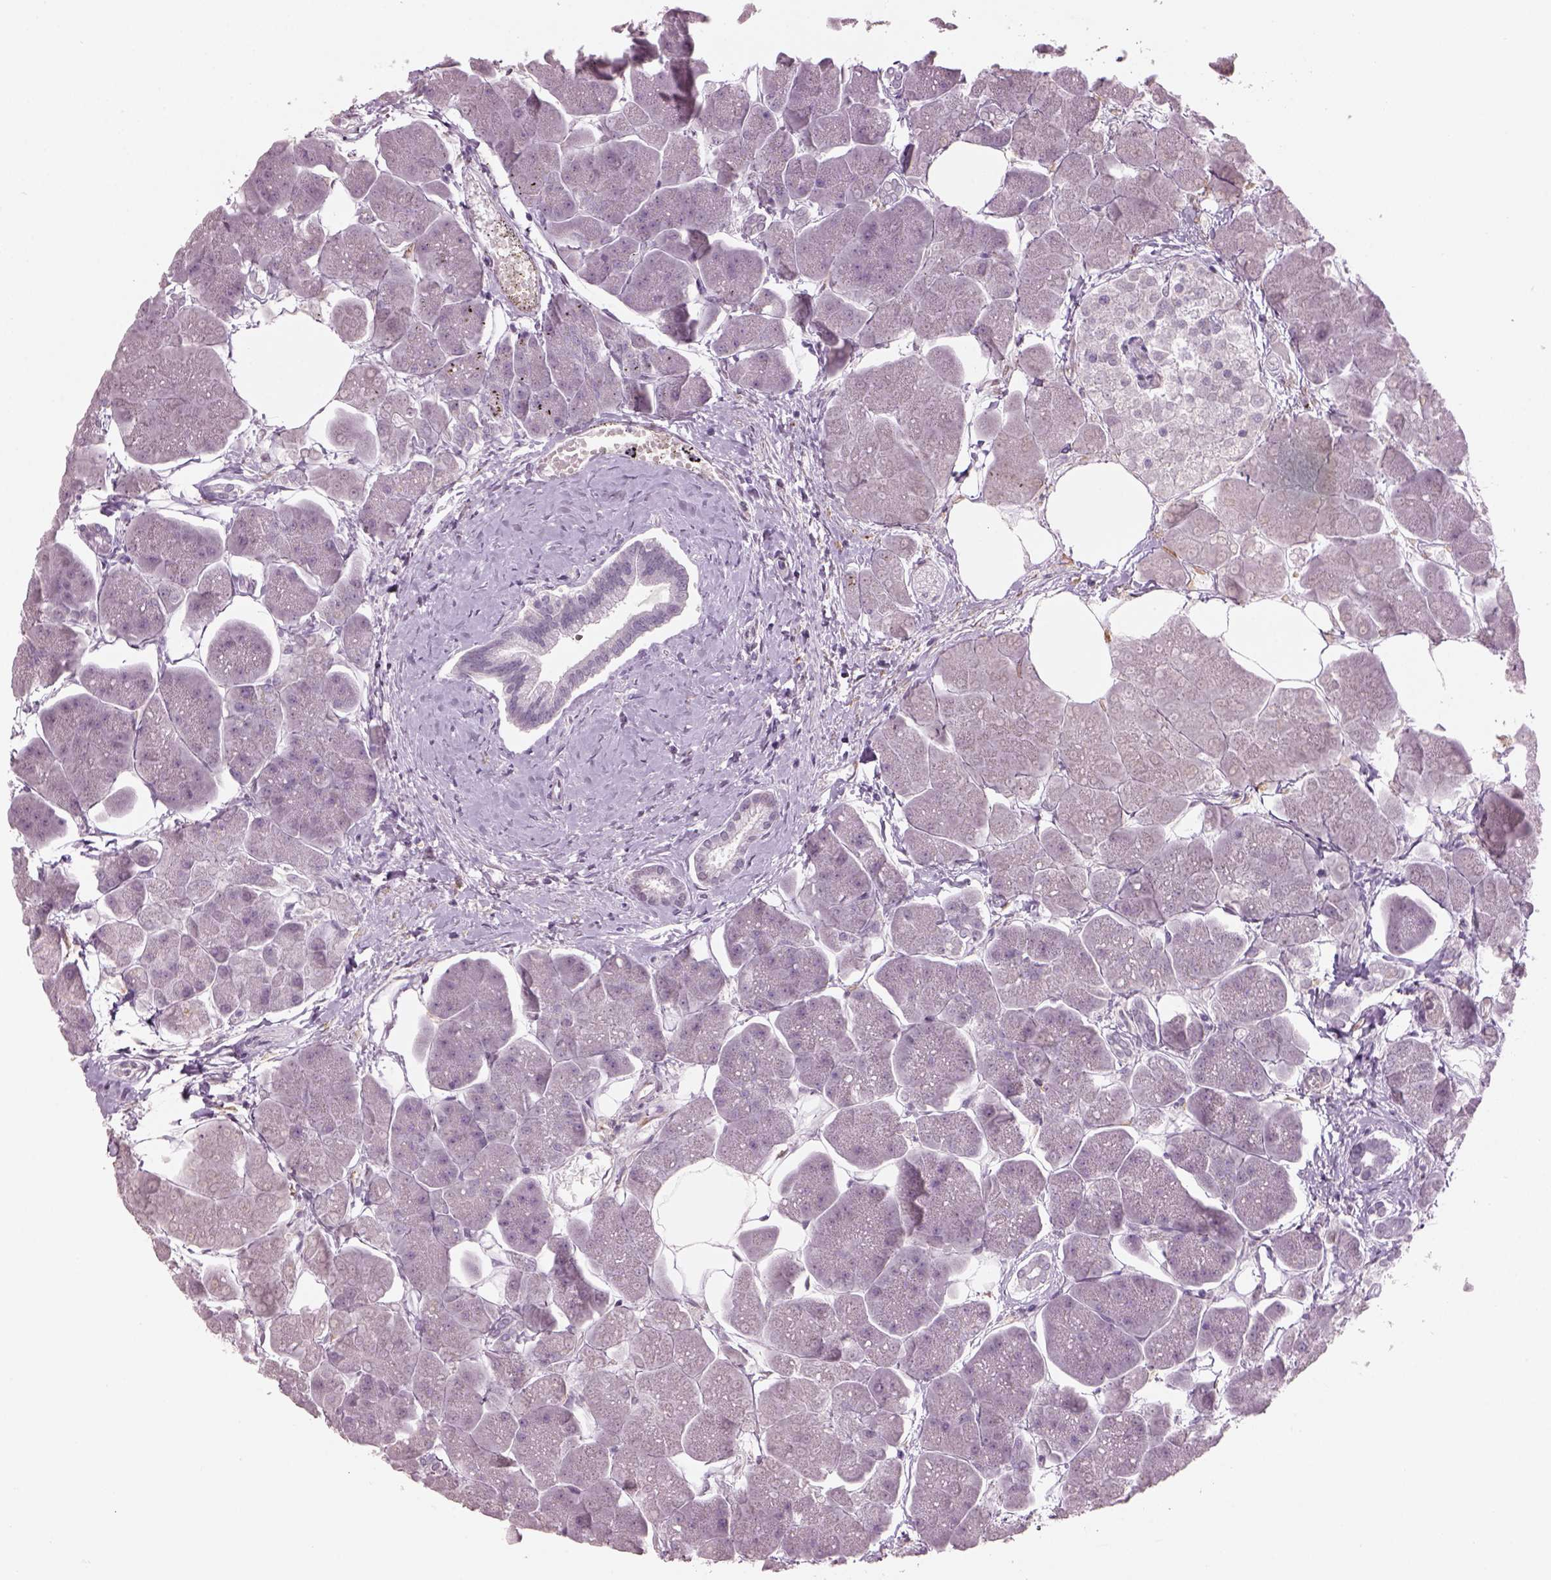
{"staining": {"intensity": "negative", "quantity": "none", "location": "none"}, "tissue": "pancreas", "cell_type": "Exocrine glandular cells", "image_type": "normal", "snomed": [{"axis": "morphology", "description": "Normal tissue, NOS"}, {"axis": "topography", "description": "Adipose tissue"}, {"axis": "topography", "description": "Pancreas"}, {"axis": "topography", "description": "Peripheral nerve tissue"}], "caption": "Immunohistochemistry (IHC) of normal pancreas shows no staining in exocrine glandular cells. The staining is performed using DAB (3,3'-diaminobenzidine) brown chromogen with nuclei counter-stained in using hematoxylin.", "gene": "NAT8B", "patient": {"sex": "female", "age": 58}}